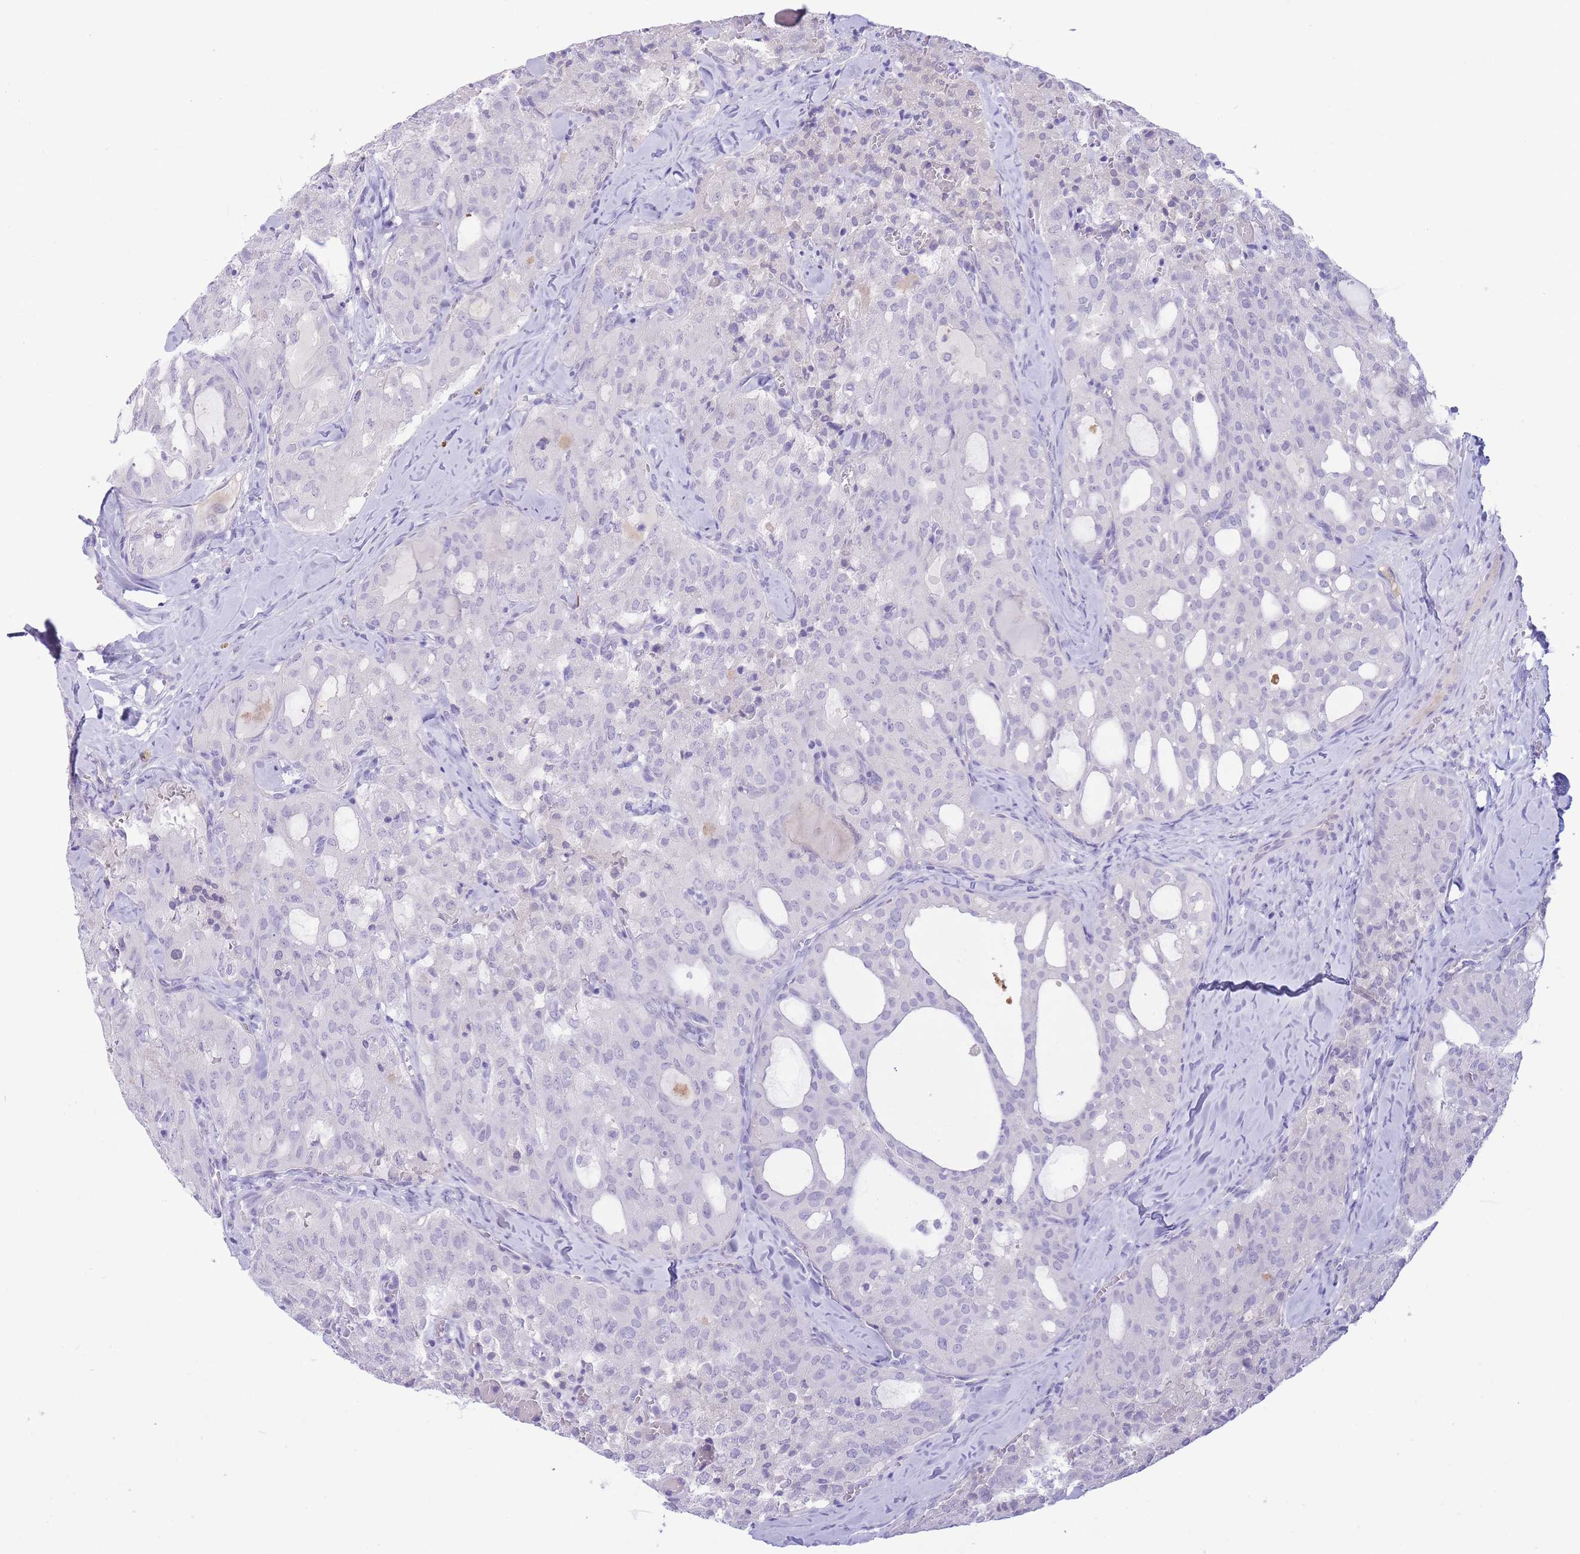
{"staining": {"intensity": "negative", "quantity": "none", "location": "none"}, "tissue": "thyroid cancer", "cell_type": "Tumor cells", "image_type": "cancer", "snomed": [{"axis": "morphology", "description": "Follicular adenoma carcinoma, NOS"}, {"axis": "topography", "description": "Thyroid gland"}], "caption": "Photomicrograph shows no protein staining in tumor cells of follicular adenoma carcinoma (thyroid) tissue.", "gene": "ASAP3", "patient": {"sex": "male", "age": 75}}